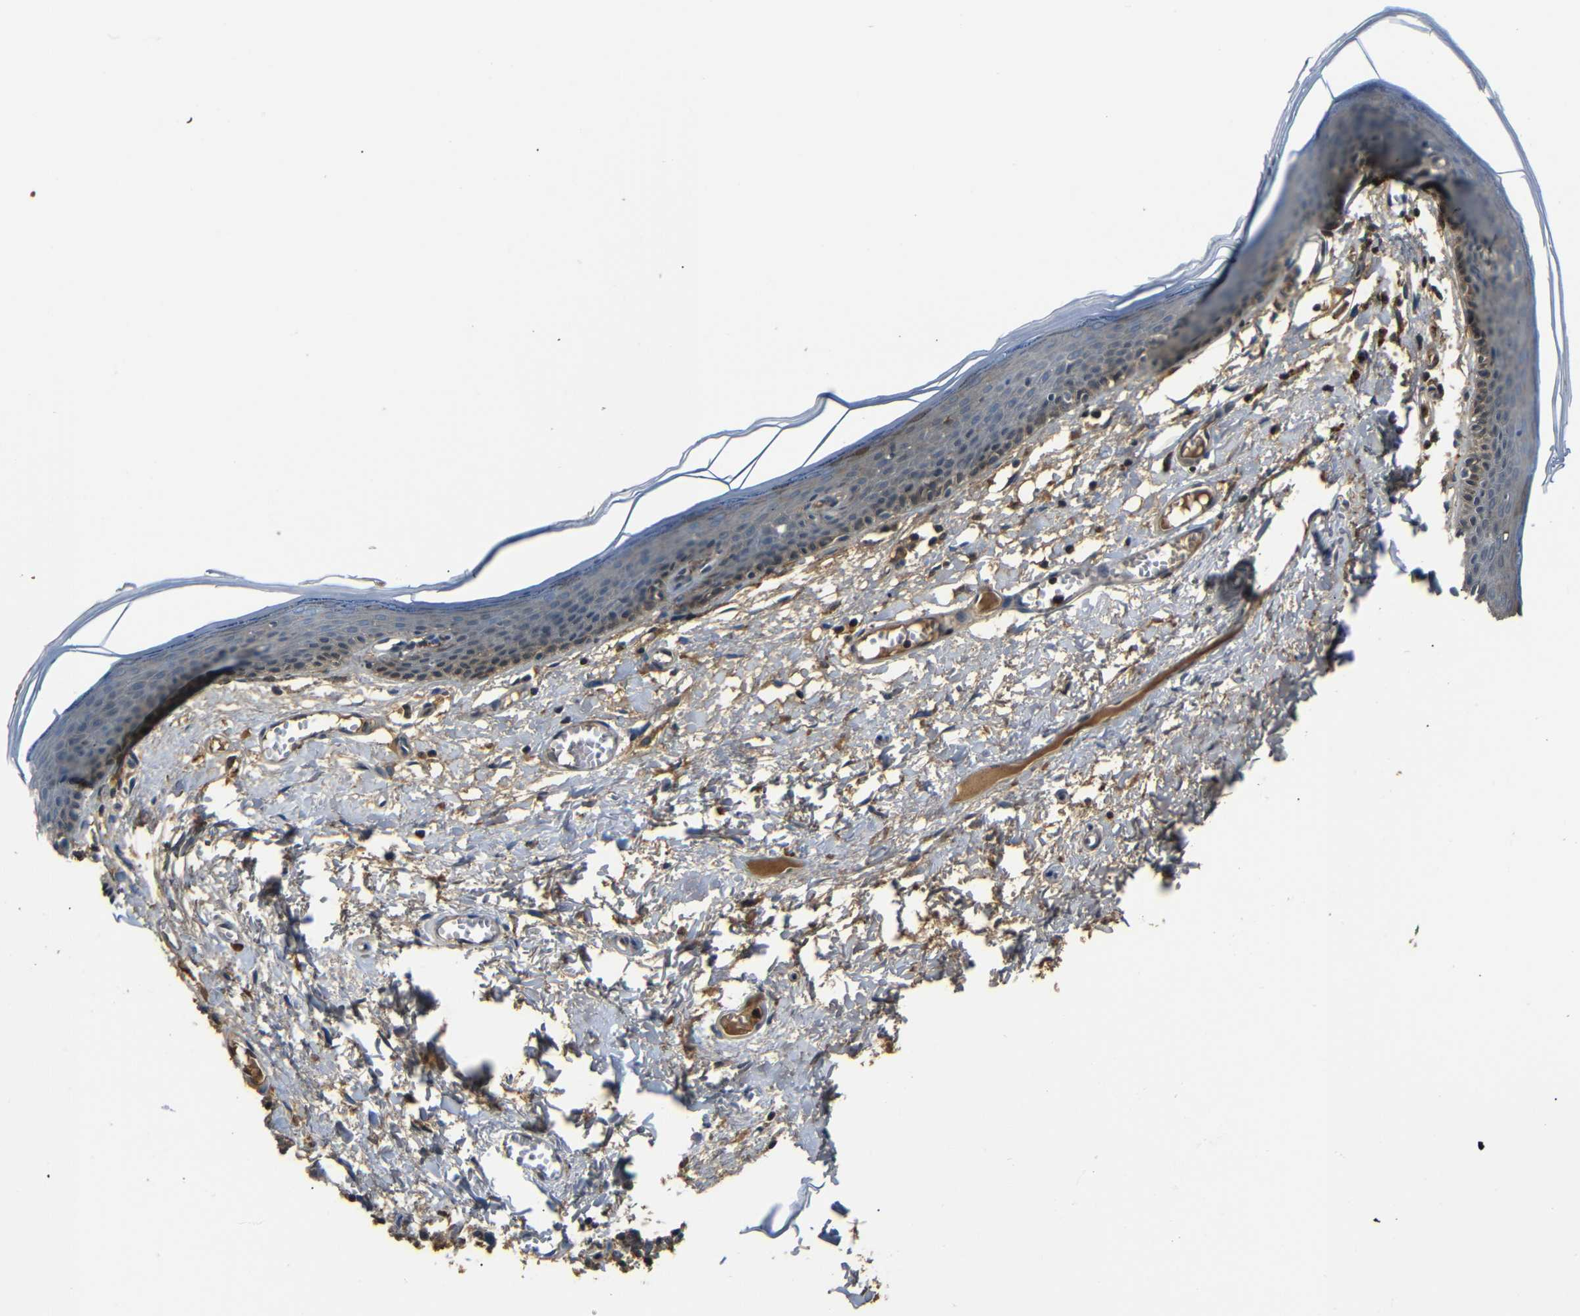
{"staining": {"intensity": "weak", "quantity": "<25%", "location": "cytoplasmic/membranous"}, "tissue": "skin", "cell_type": "Epidermal cells", "image_type": "normal", "snomed": [{"axis": "morphology", "description": "Normal tissue, NOS"}, {"axis": "topography", "description": "Vulva"}], "caption": "Immunohistochemistry histopathology image of unremarkable skin stained for a protein (brown), which exhibits no expression in epidermal cells.", "gene": "SERPINA1", "patient": {"sex": "female", "age": 54}}